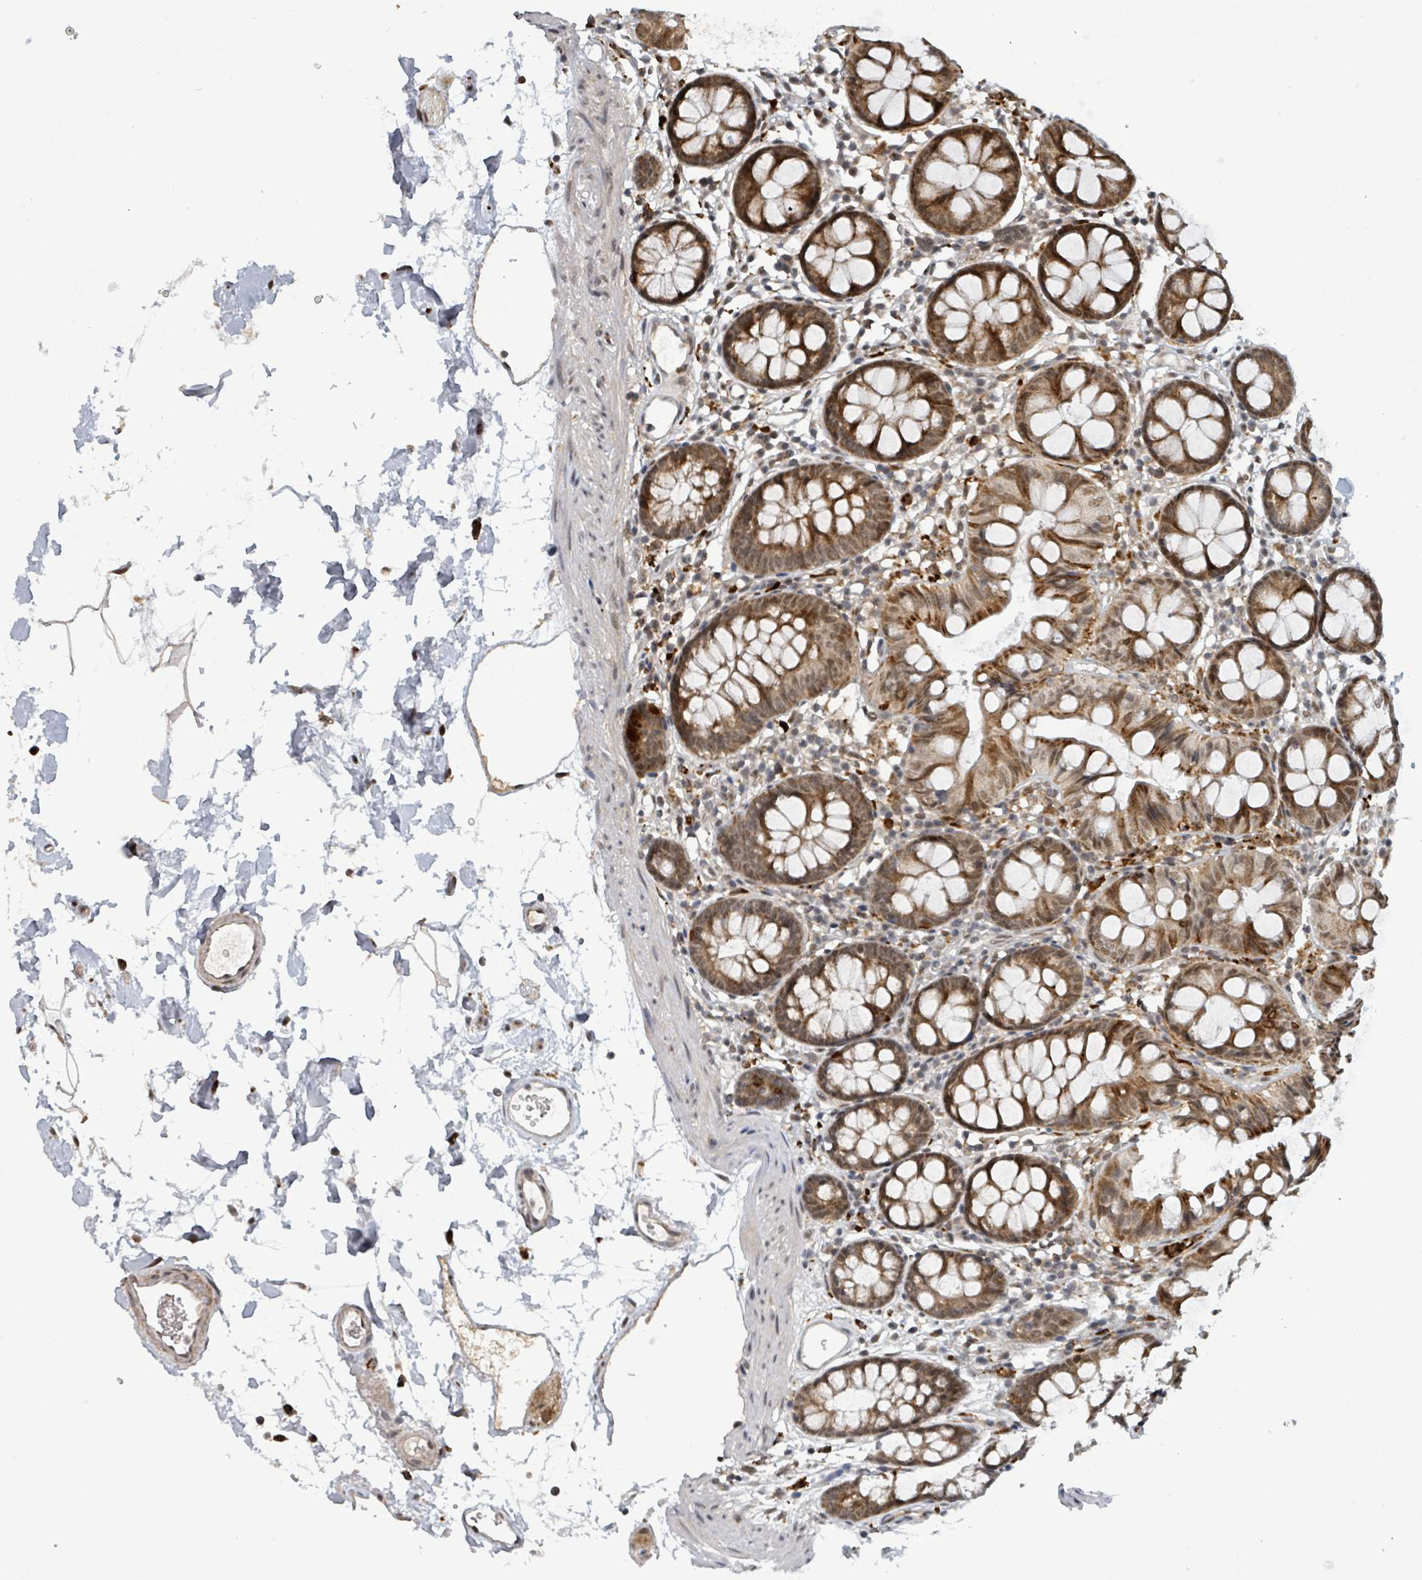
{"staining": {"intensity": "weak", "quantity": ">75%", "location": "cytoplasmic/membranous"}, "tissue": "colon", "cell_type": "Endothelial cells", "image_type": "normal", "snomed": [{"axis": "morphology", "description": "Normal tissue, NOS"}, {"axis": "topography", "description": "Colon"}], "caption": "Endothelial cells show low levels of weak cytoplasmic/membranous staining in about >75% of cells in unremarkable colon. (Brightfield microscopy of DAB IHC at high magnification).", "gene": "GTF3C1", "patient": {"sex": "female", "age": 84}}